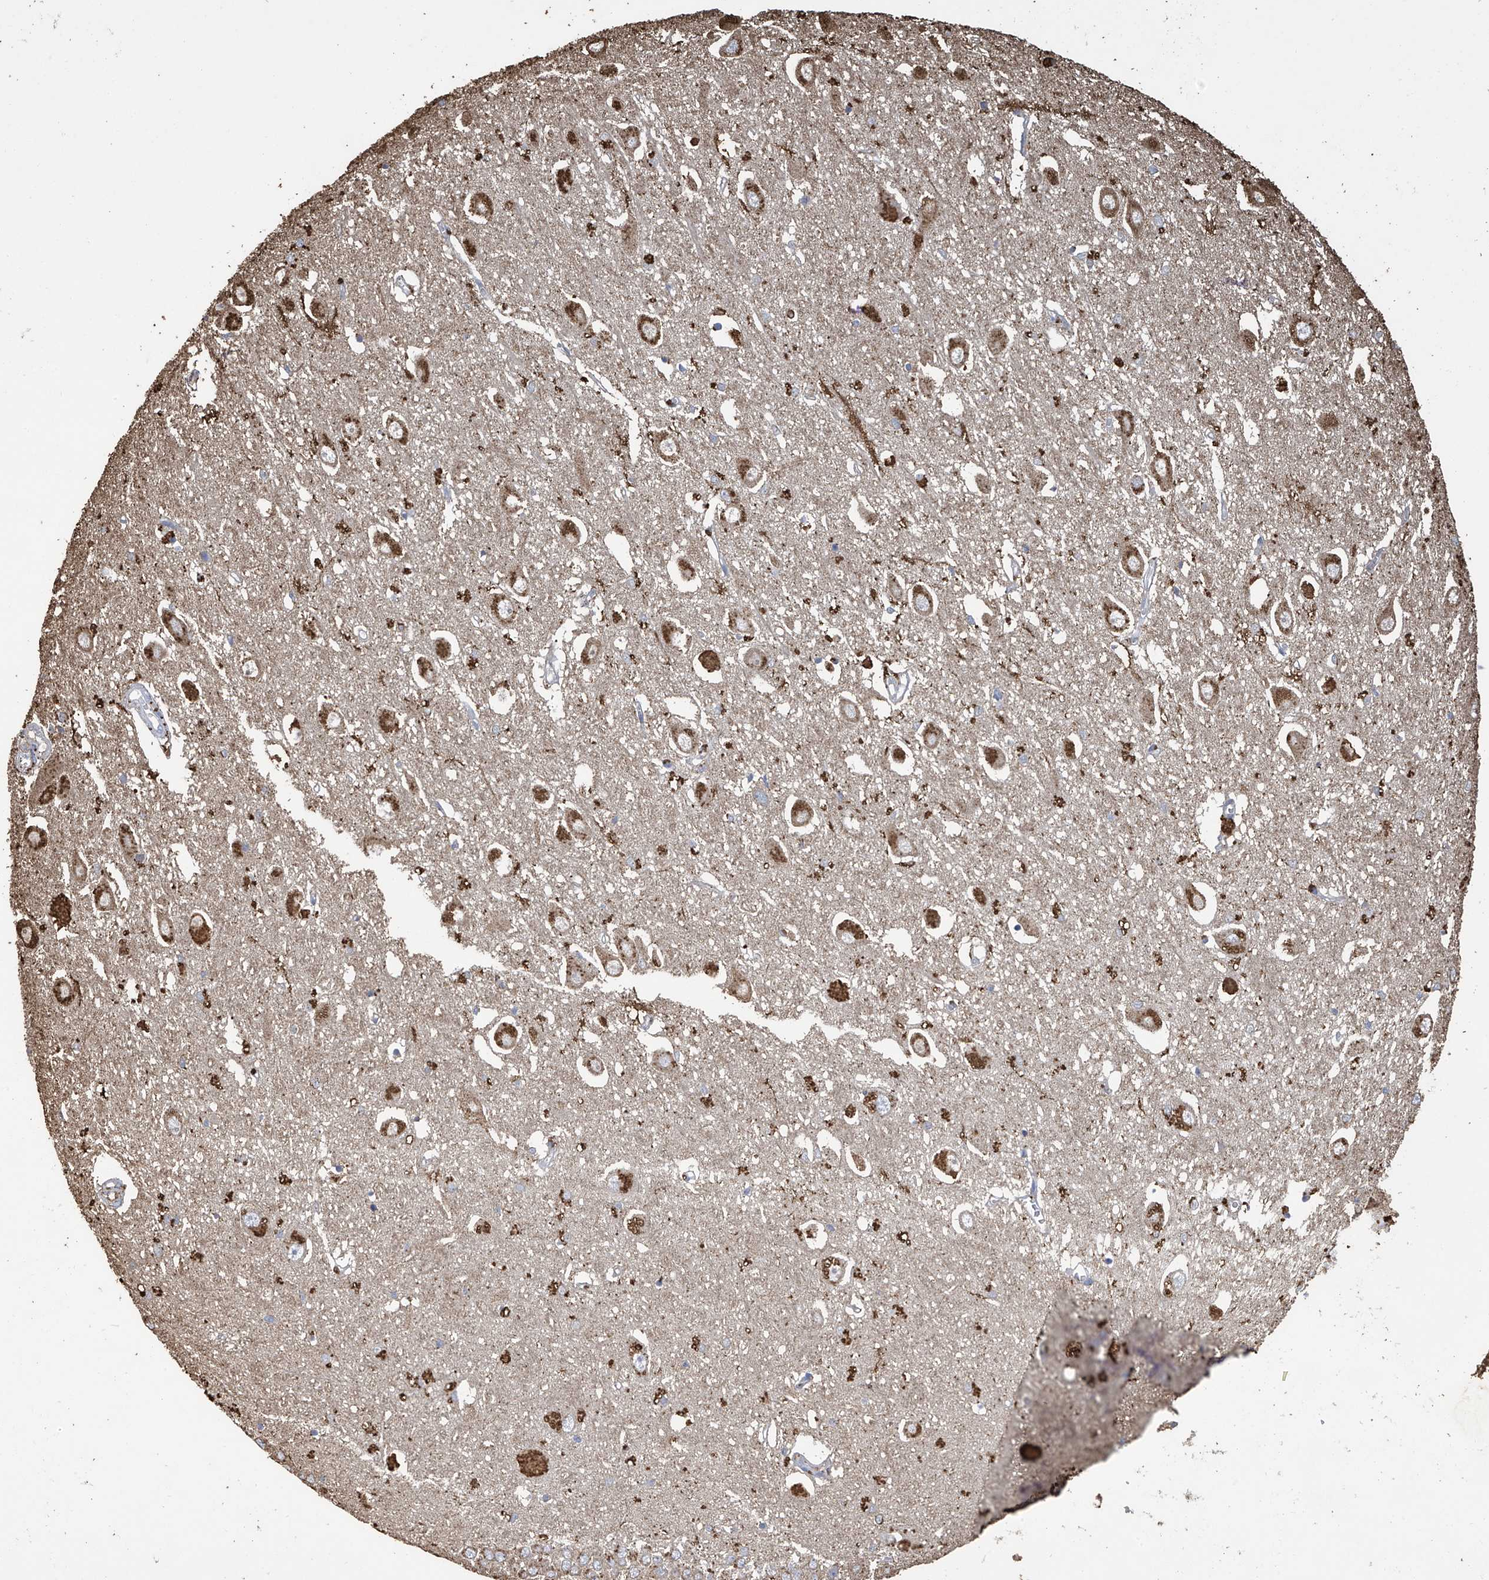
{"staining": {"intensity": "negative", "quantity": "none", "location": "none"}, "tissue": "hippocampus", "cell_type": "Glial cells", "image_type": "normal", "snomed": [{"axis": "morphology", "description": "Normal tissue, NOS"}, {"axis": "topography", "description": "Hippocampus"}], "caption": "High magnification brightfield microscopy of unremarkable hippocampus stained with DAB (3,3'-diaminobenzidine) (brown) and counterstained with hematoxylin (blue): glial cells show no significant positivity.", "gene": "OGT", "patient": {"sex": "female", "age": 64}}